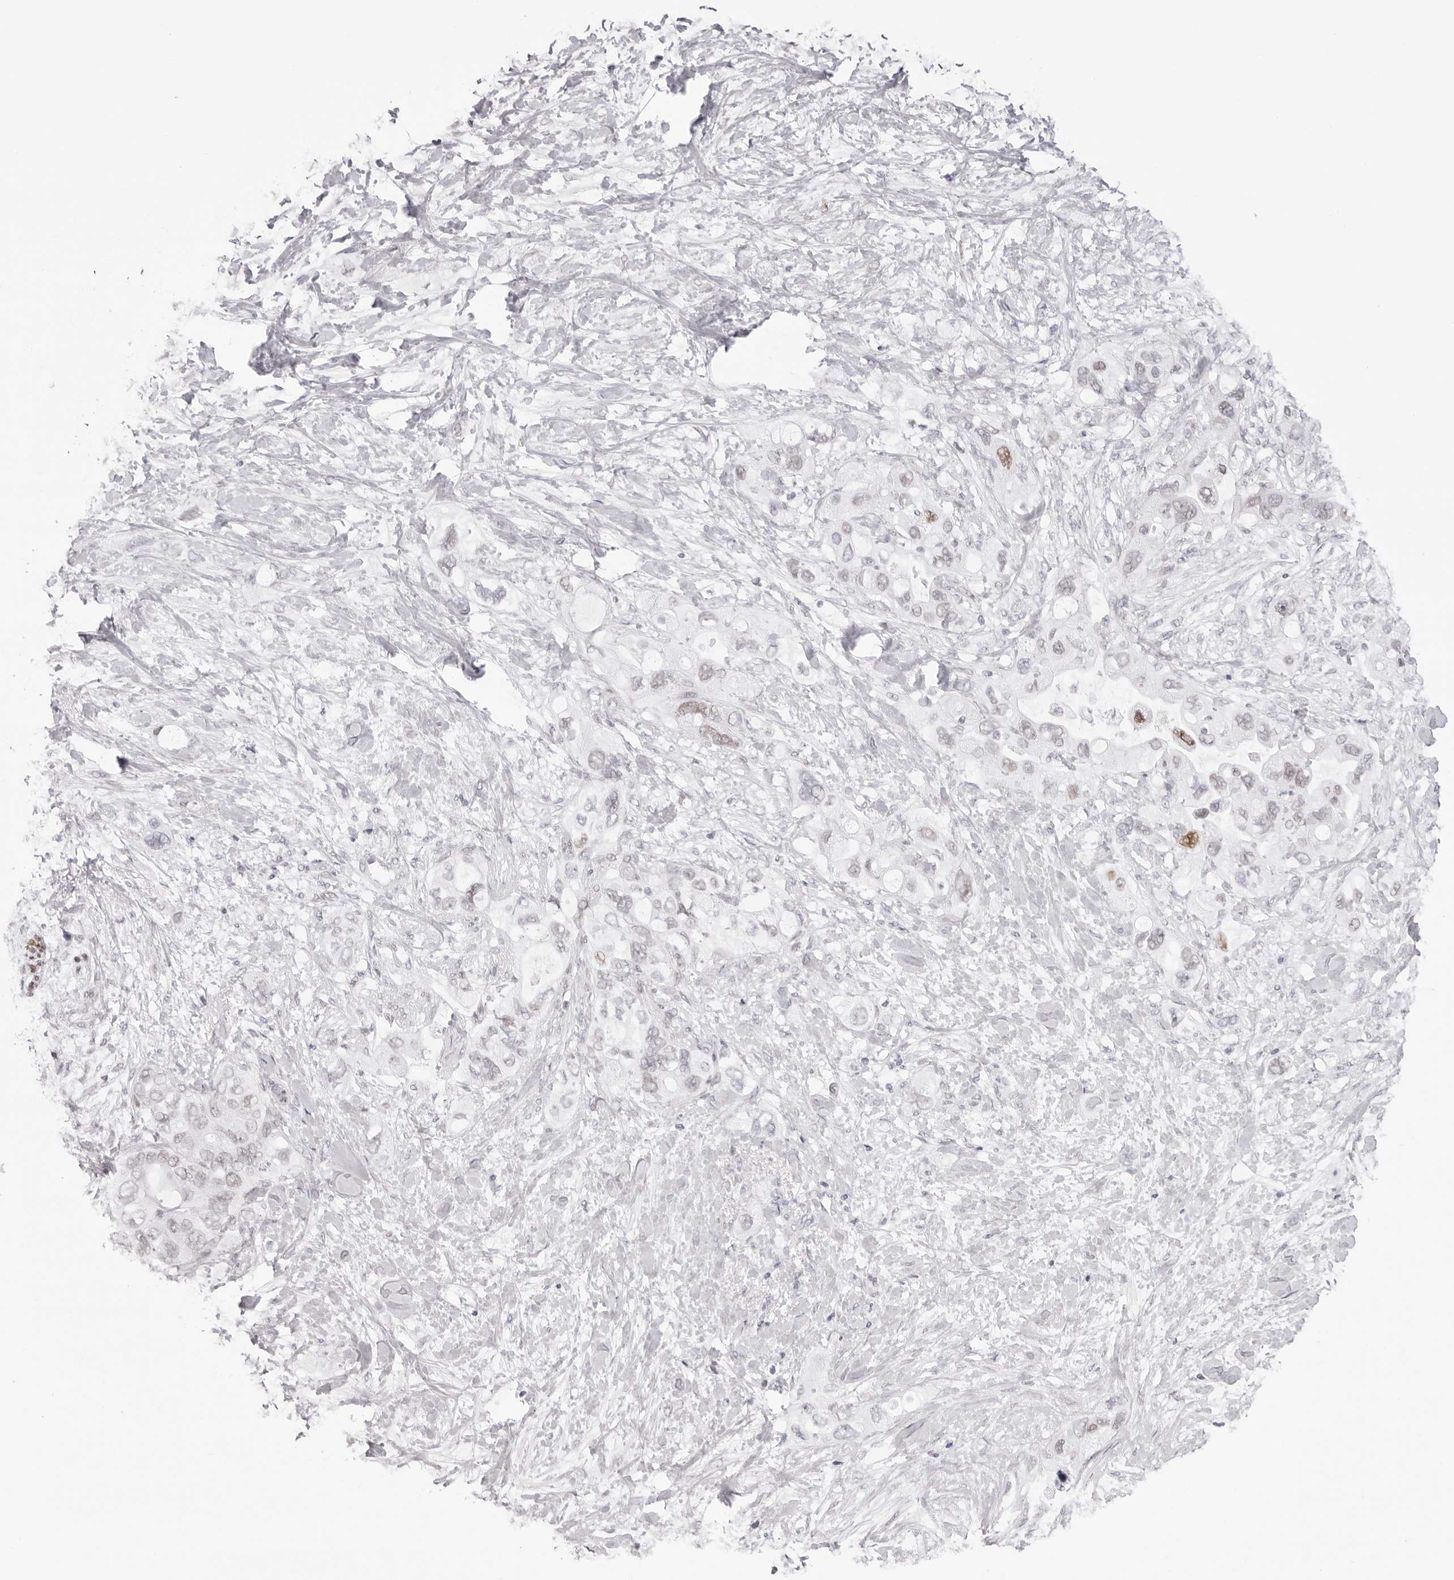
{"staining": {"intensity": "moderate", "quantity": "<25%", "location": "nuclear"}, "tissue": "pancreatic cancer", "cell_type": "Tumor cells", "image_type": "cancer", "snomed": [{"axis": "morphology", "description": "Adenocarcinoma, NOS"}, {"axis": "topography", "description": "Pancreas"}], "caption": "Brown immunohistochemical staining in human adenocarcinoma (pancreatic) reveals moderate nuclear staining in approximately <25% of tumor cells.", "gene": "MAFK", "patient": {"sex": "female", "age": 56}}